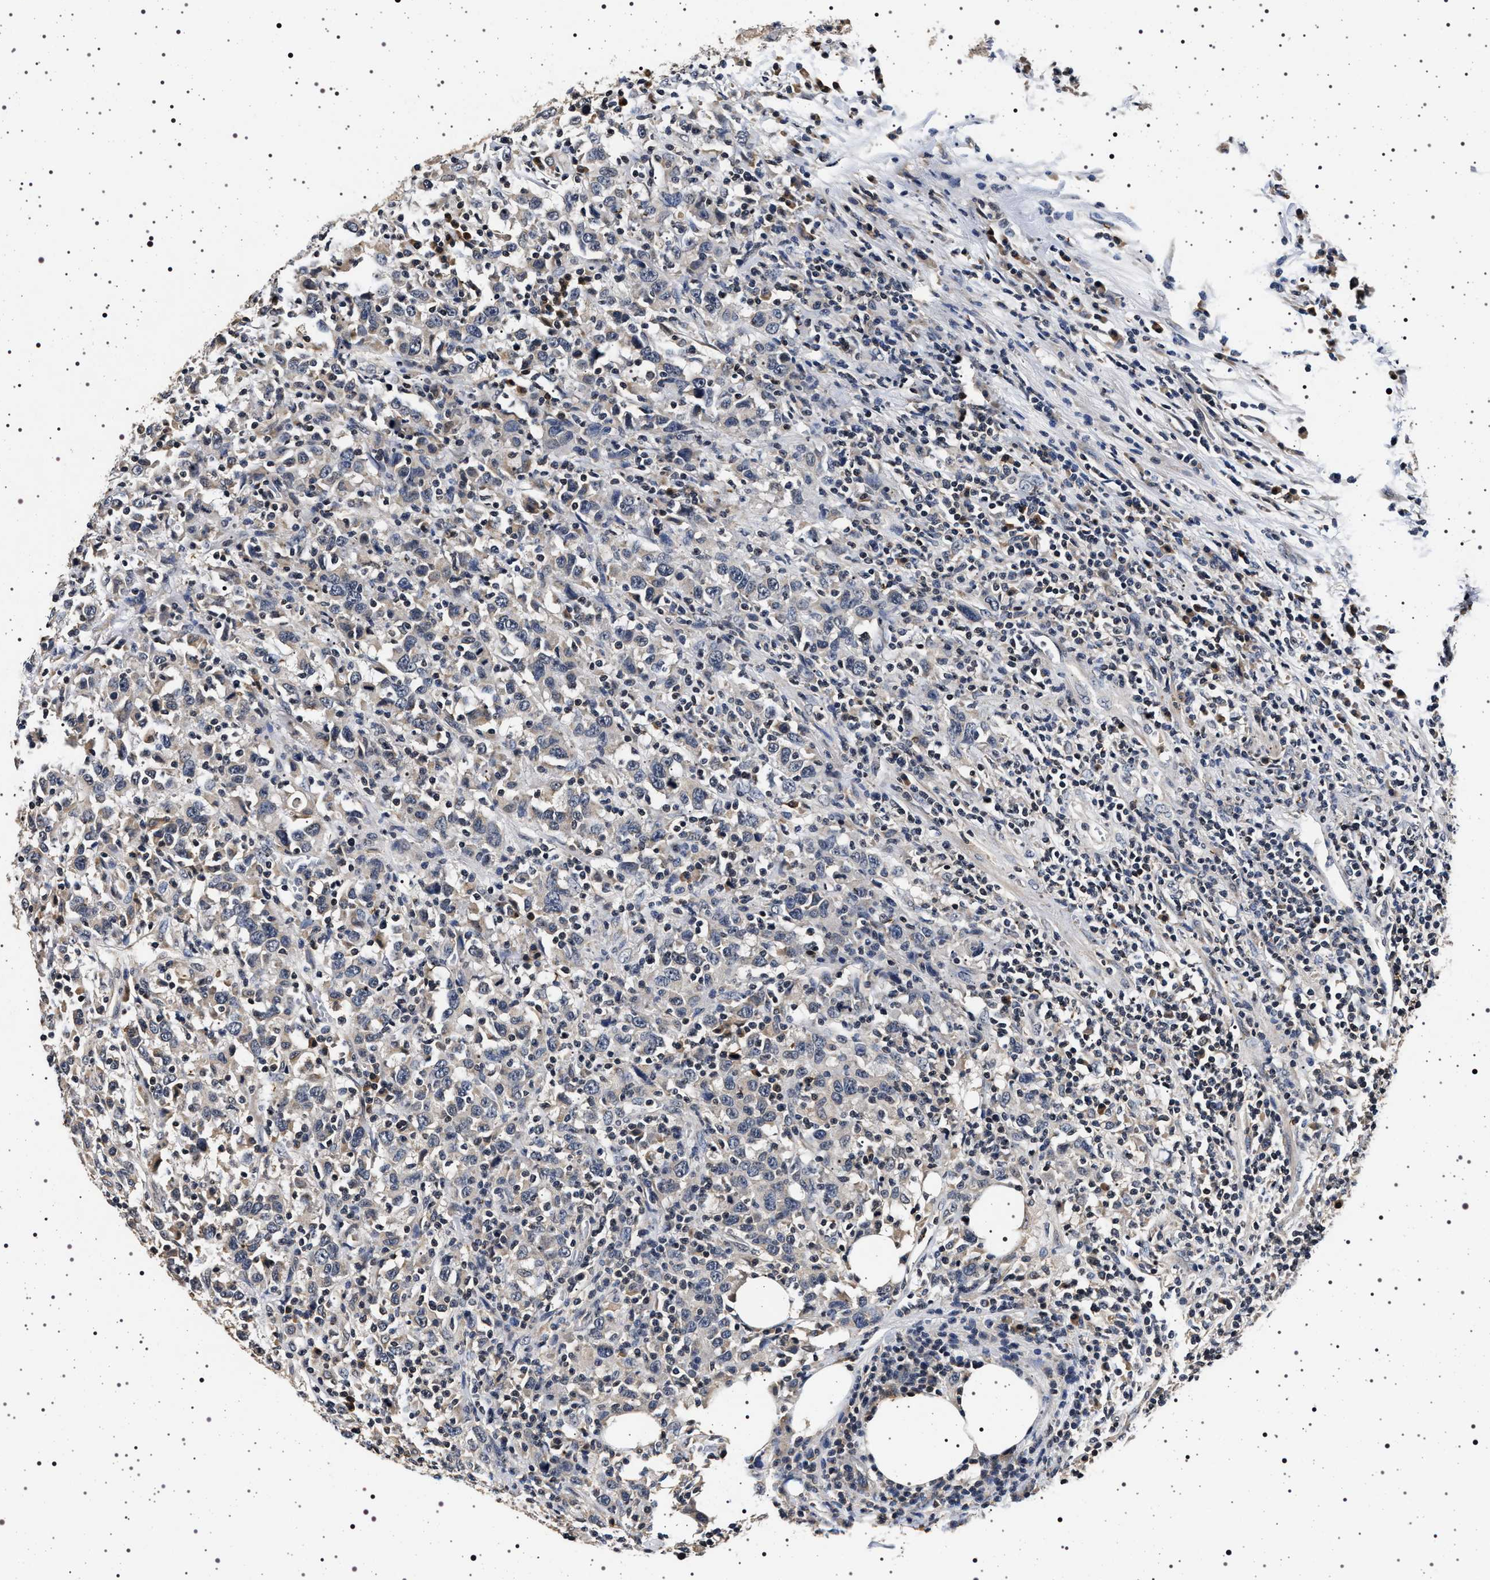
{"staining": {"intensity": "negative", "quantity": "none", "location": "none"}, "tissue": "urothelial cancer", "cell_type": "Tumor cells", "image_type": "cancer", "snomed": [{"axis": "morphology", "description": "Urothelial carcinoma, High grade"}, {"axis": "topography", "description": "Urinary bladder"}], "caption": "An image of human urothelial cancer is negative for staining in tumor cells.", "gene": "CDKN1B", "patient": {"sex": "male", "age": 61}}